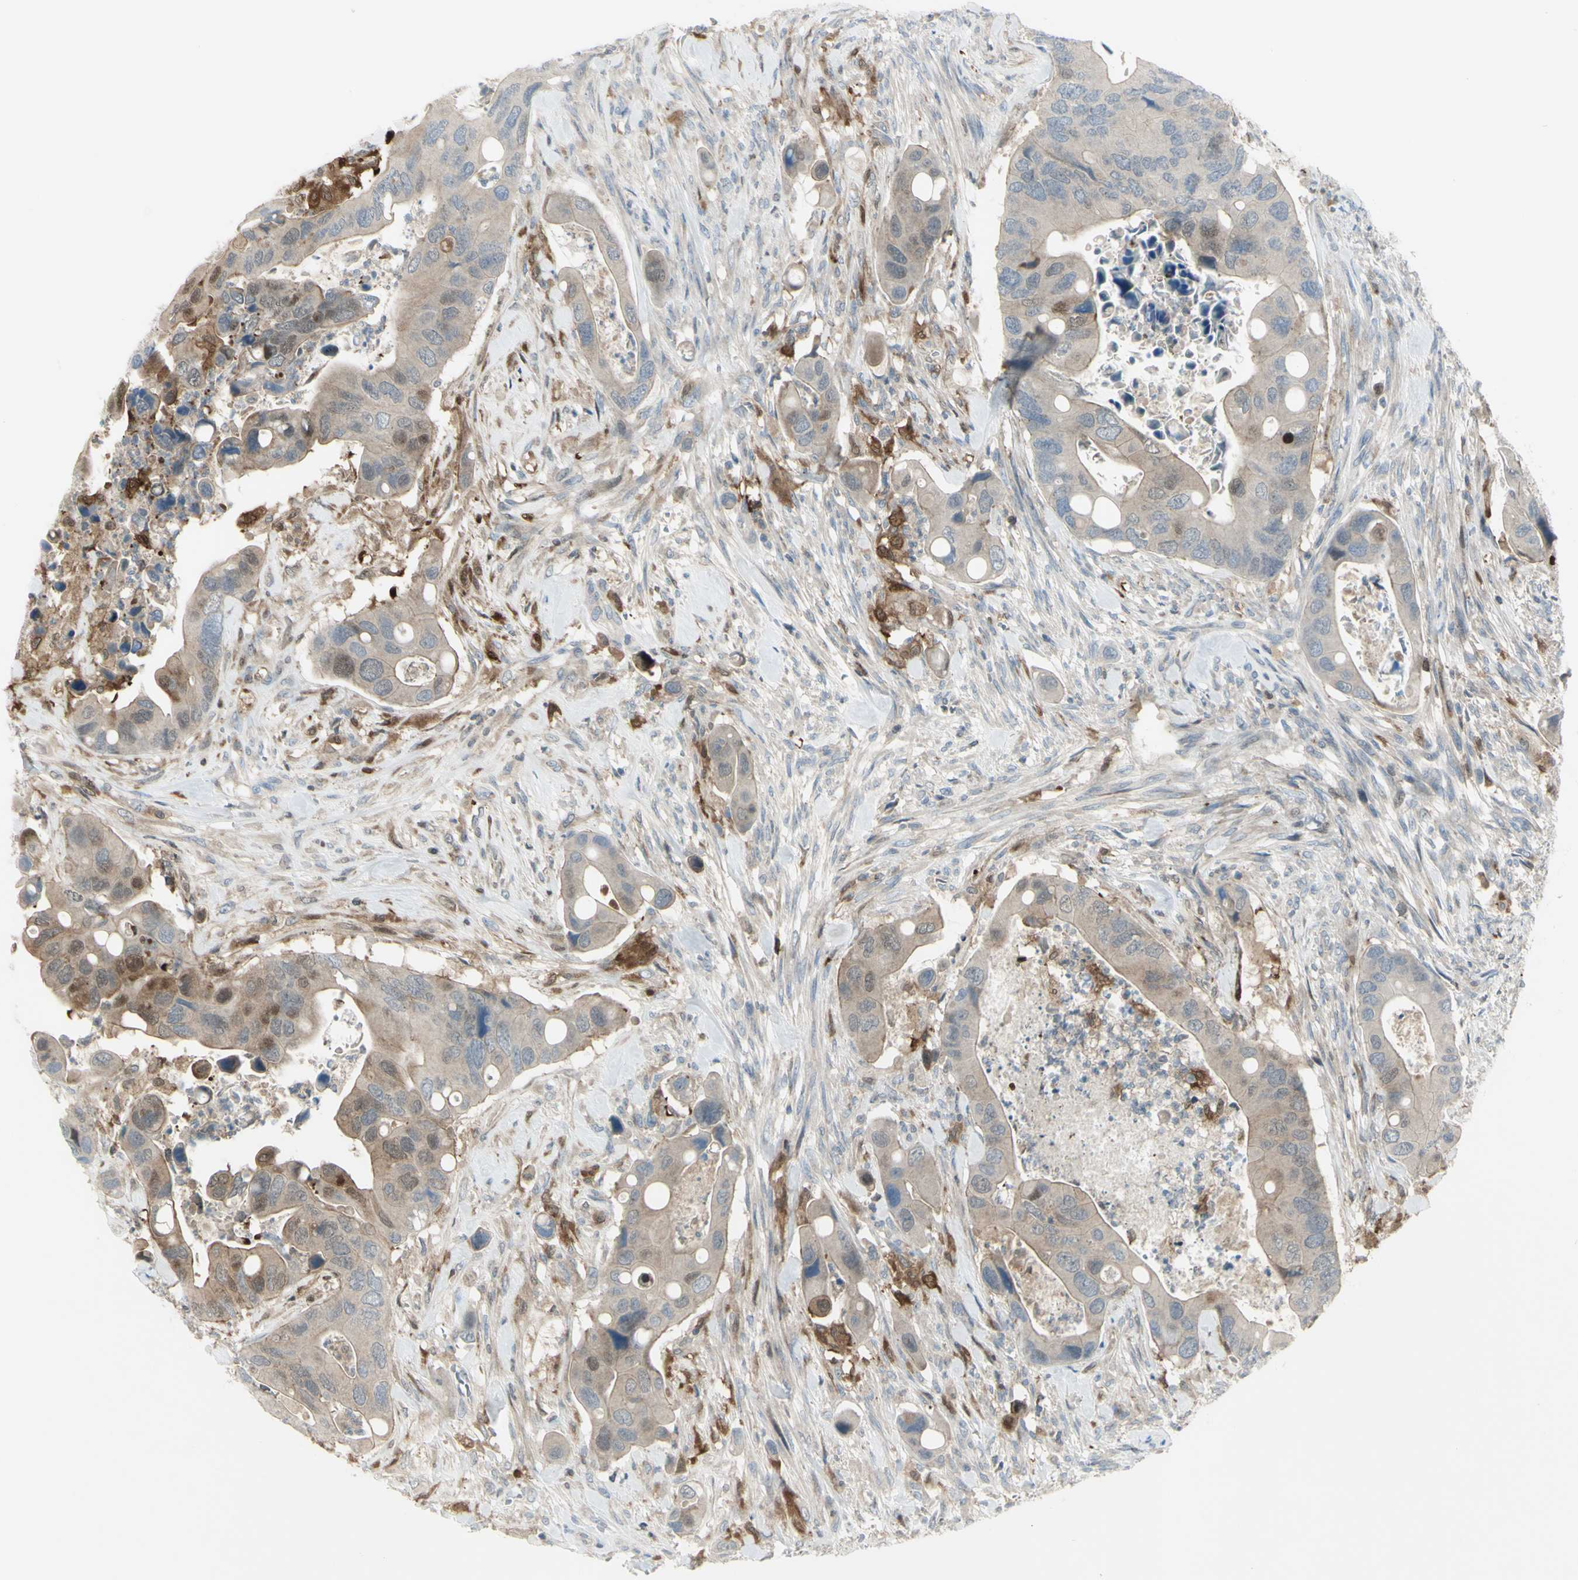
{"staining": {"intensity": "moderate", "quantity": "25%-75%", "location": "cytoplasmic/membranous,nuclear"}, "tissue": "colorectal cancer", "cell_type": "Tumor cells", "image_type": "cancer", "snomed": [{"axis": "morphology", "description": "Adenocarcinoma, NOS"}, {"axis": "topography", "description": "Rectum"}], "caption": "This photomicrograph displays immunohistochemistry (IHC) staining of human colorectal cancer, with medium moderate cytoplasmic/membranous and nuclear positivity in approximately 25%-75% of tumor cells.", "gene": "C1orf159", "patient": {"sex": "female", "age": 57}}